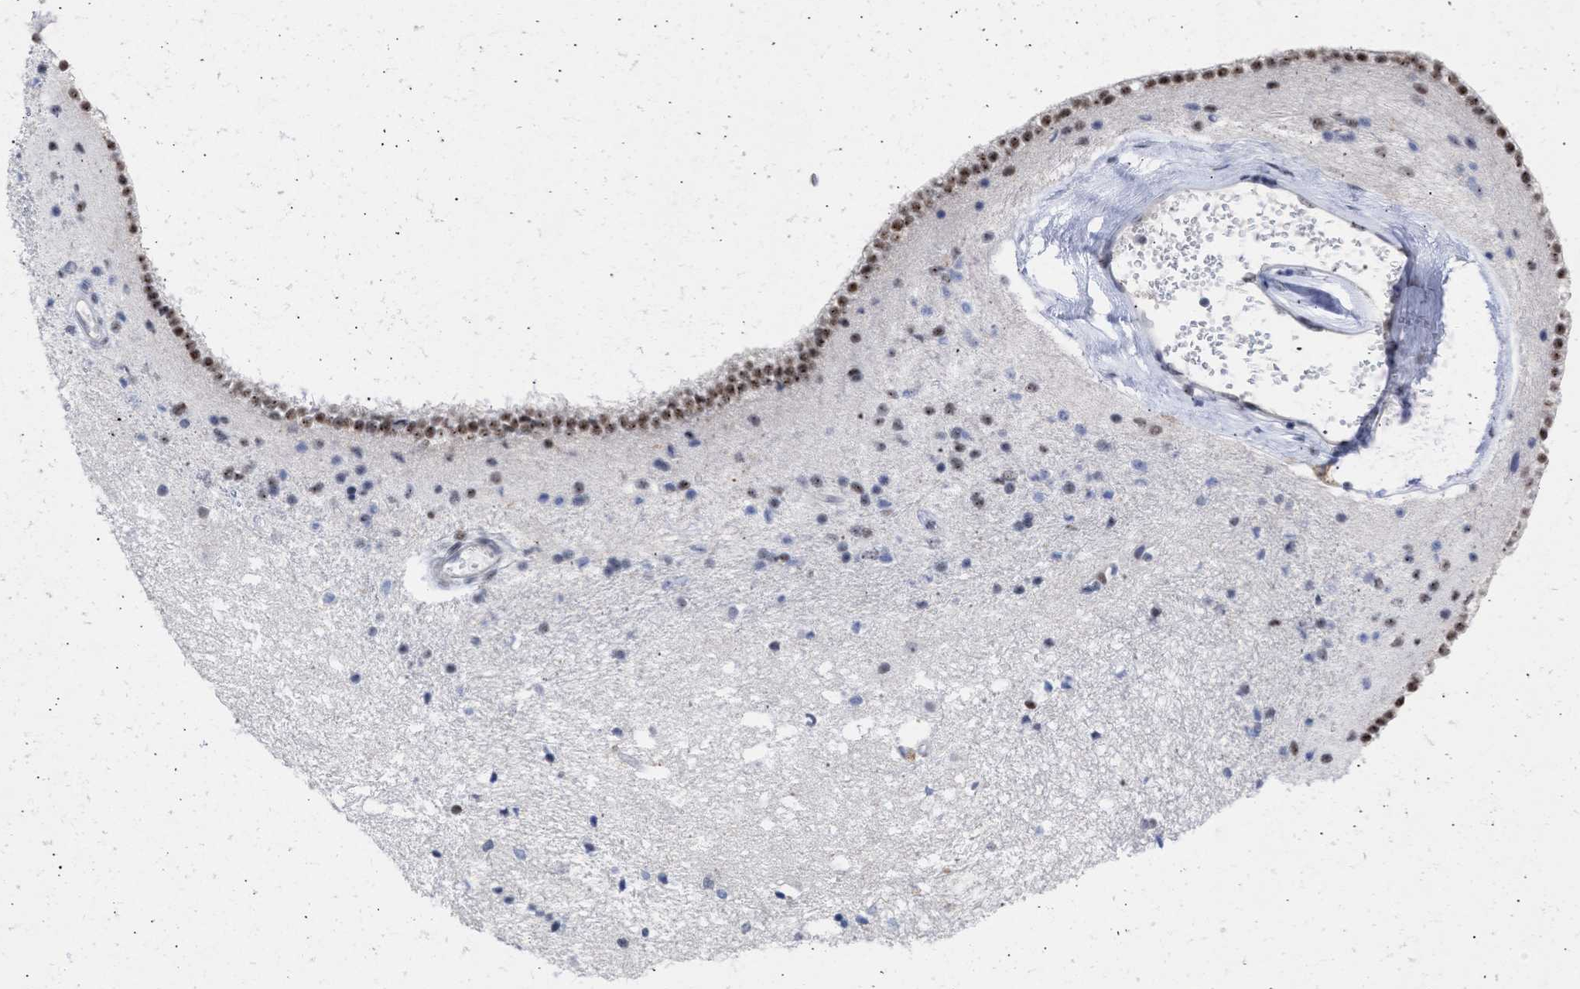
{"staining": {"intensity": "moderate", "quantity": "<25%", "location": "nuclear"}, "tissue": "caudate", "cell_type": "Glial cells", "image_type": "normal", "snomed": [{"axis": "morphology", "description": "Normal tissue, NOS"}, {"axis": "topography", "description": "Lateral ventricle wall"}], "caption": "Immunohistochemistry (IHC) histopathology image of normal human caudate stained for a protein (brown), which reveals low levels of moderate nuclear staining in about <25% of glial cells.", "gene": "DDX41", "patient": {"sex": "male", "age": 45}}